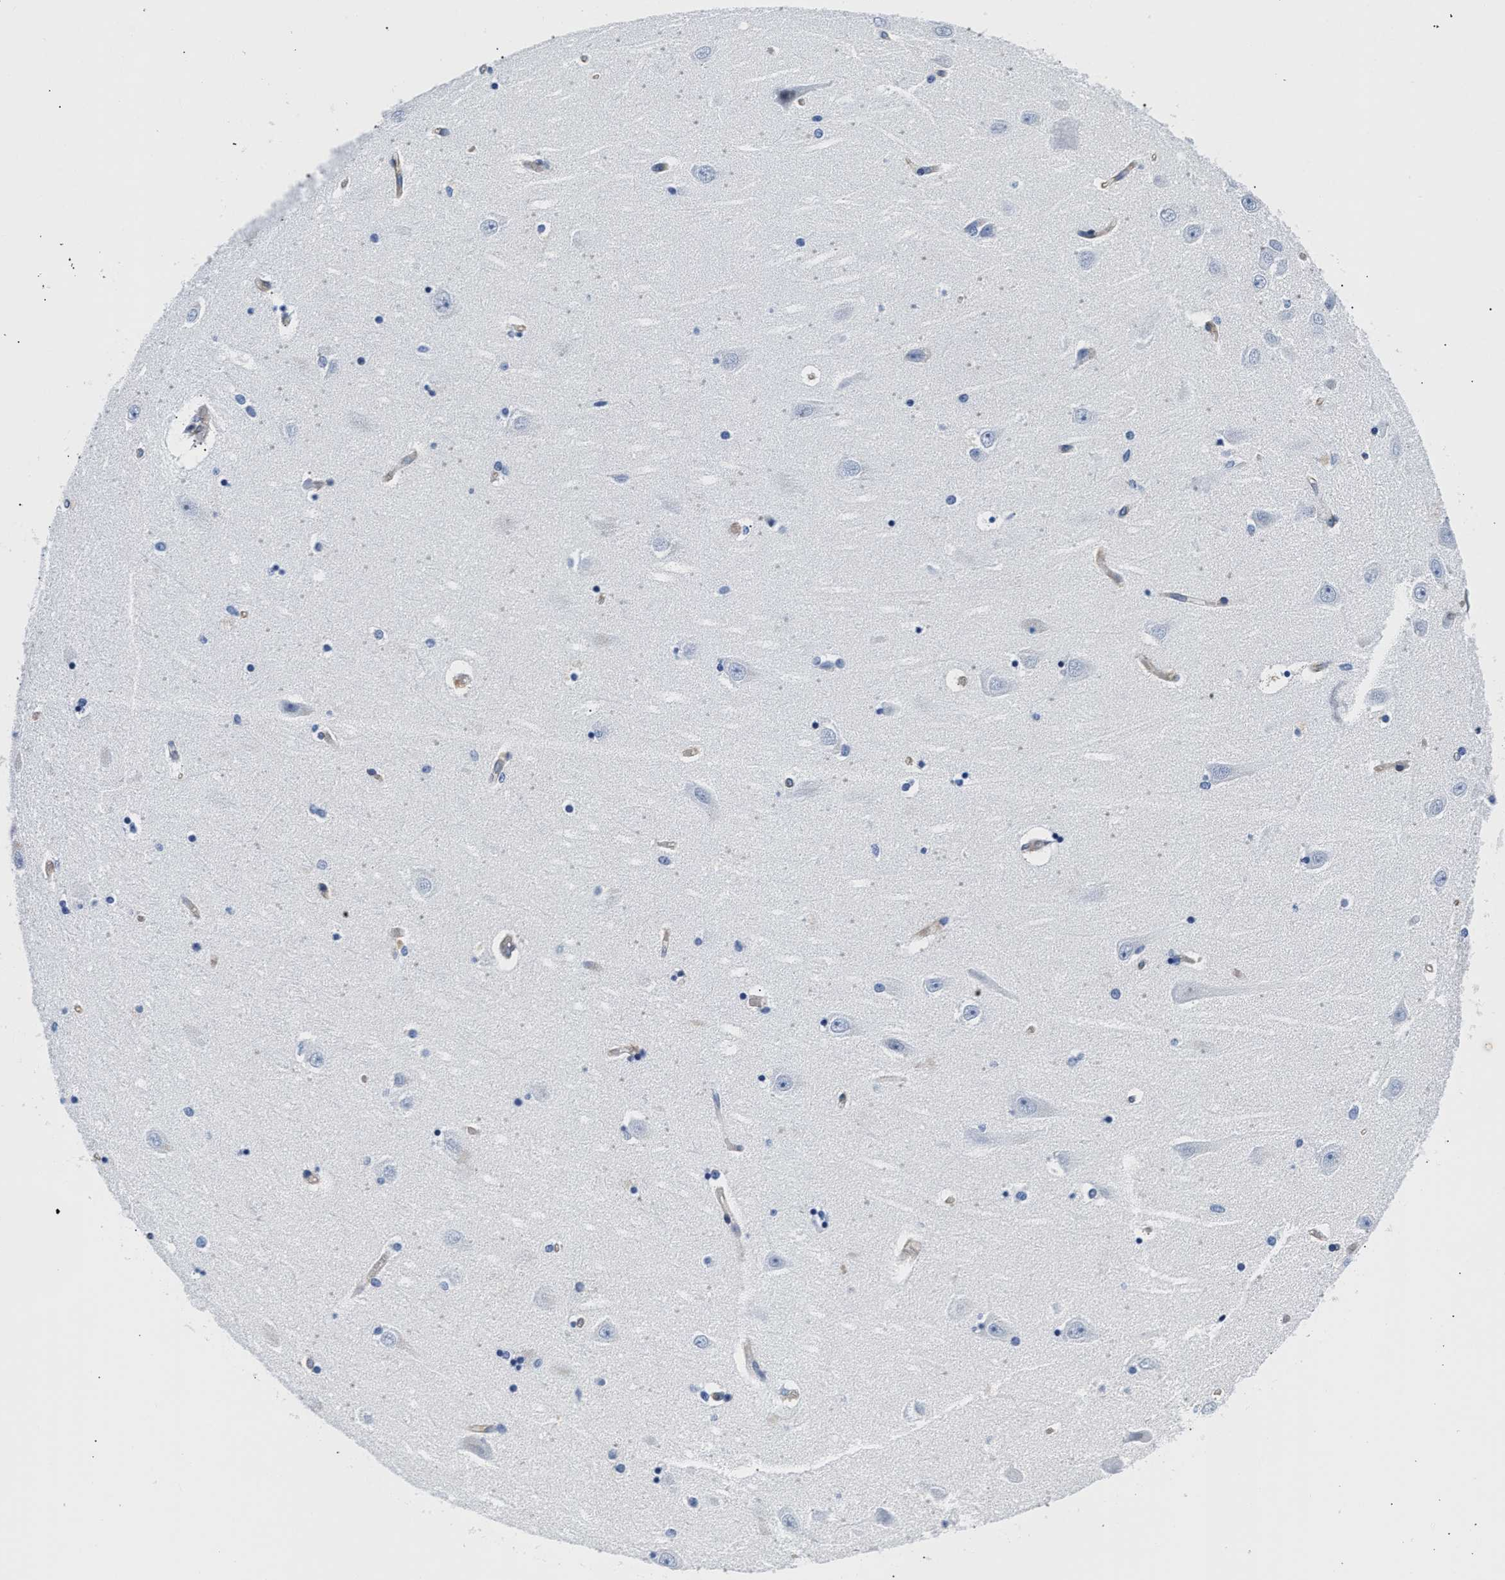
{"staining": {"intensity": "negative", "quantity": "none", "location": "none"}, "tissue": "hippocampus", "cell_type": "Glial cells", "image_type": "normal", "snomed": [{"axis": "morphology", "description": "Normal tissue, NOS"}, {"axis": "topography", "description": "Hippocampus"}], "caption": "The image reveals no significant expression in glial cells of hippocampus.", "gene": "TRIM29", "patient": {"sex": "female", "age": 54}}